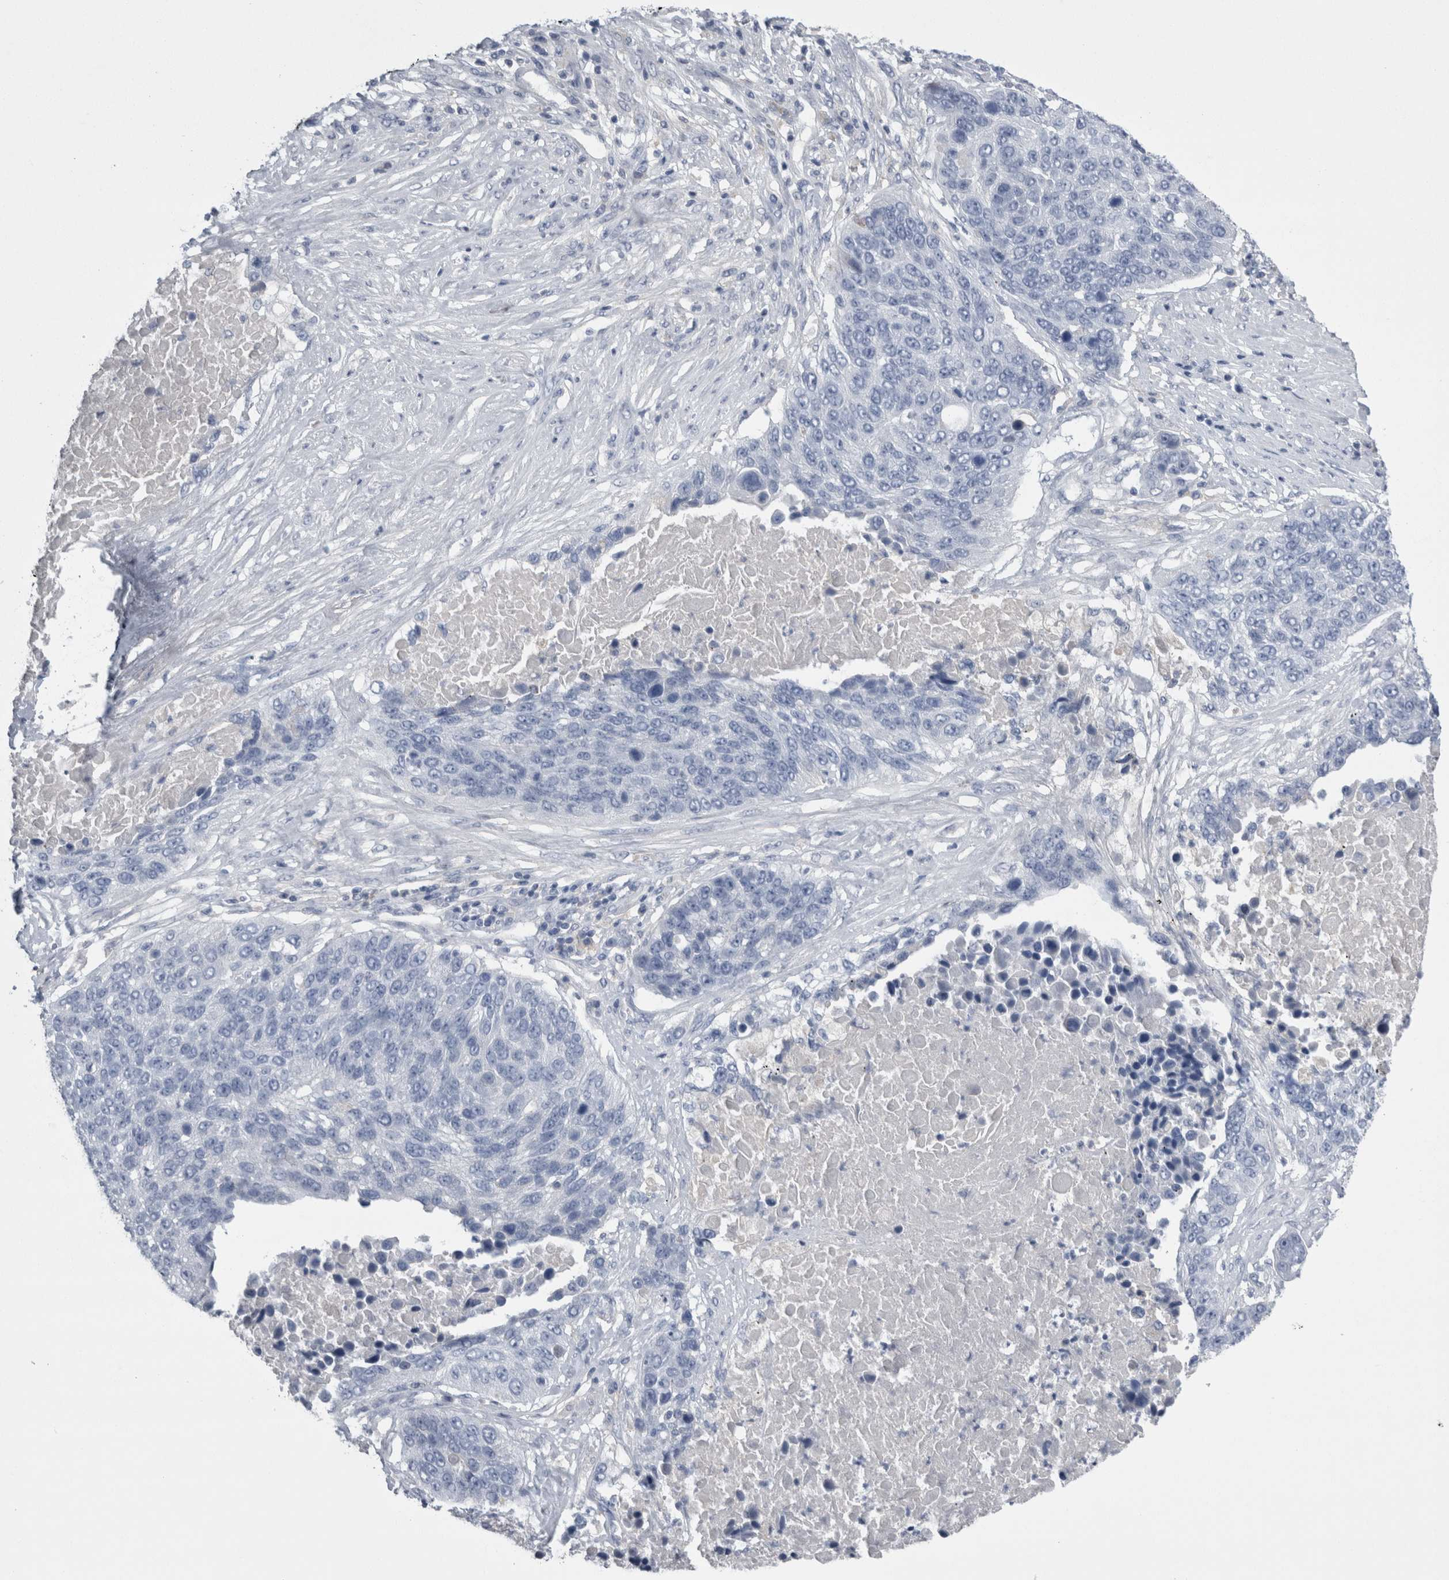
{"staining": {"intensity": "negative", "quantity": "none", "location": "none"}, "tissue": "lung cancer", "cell_type": "Tumor cells", "image_type": "cancer", "snomed": [{"axis": "morphology", "description": "Squamous cell carcinoma, NOS"}, {"axis": "topography", "description": "Lung"}], "caption": "The immunohistochemistry micrograph has no significant staining in tumor cells of squamous cell carcinoma (lung) tissue. The staining is performed using DAB brown chromogen with nuclei counter-stained in using hematoxylin.", "gene": "REG1A", "patient": {"sex": "male", "age": 66}}